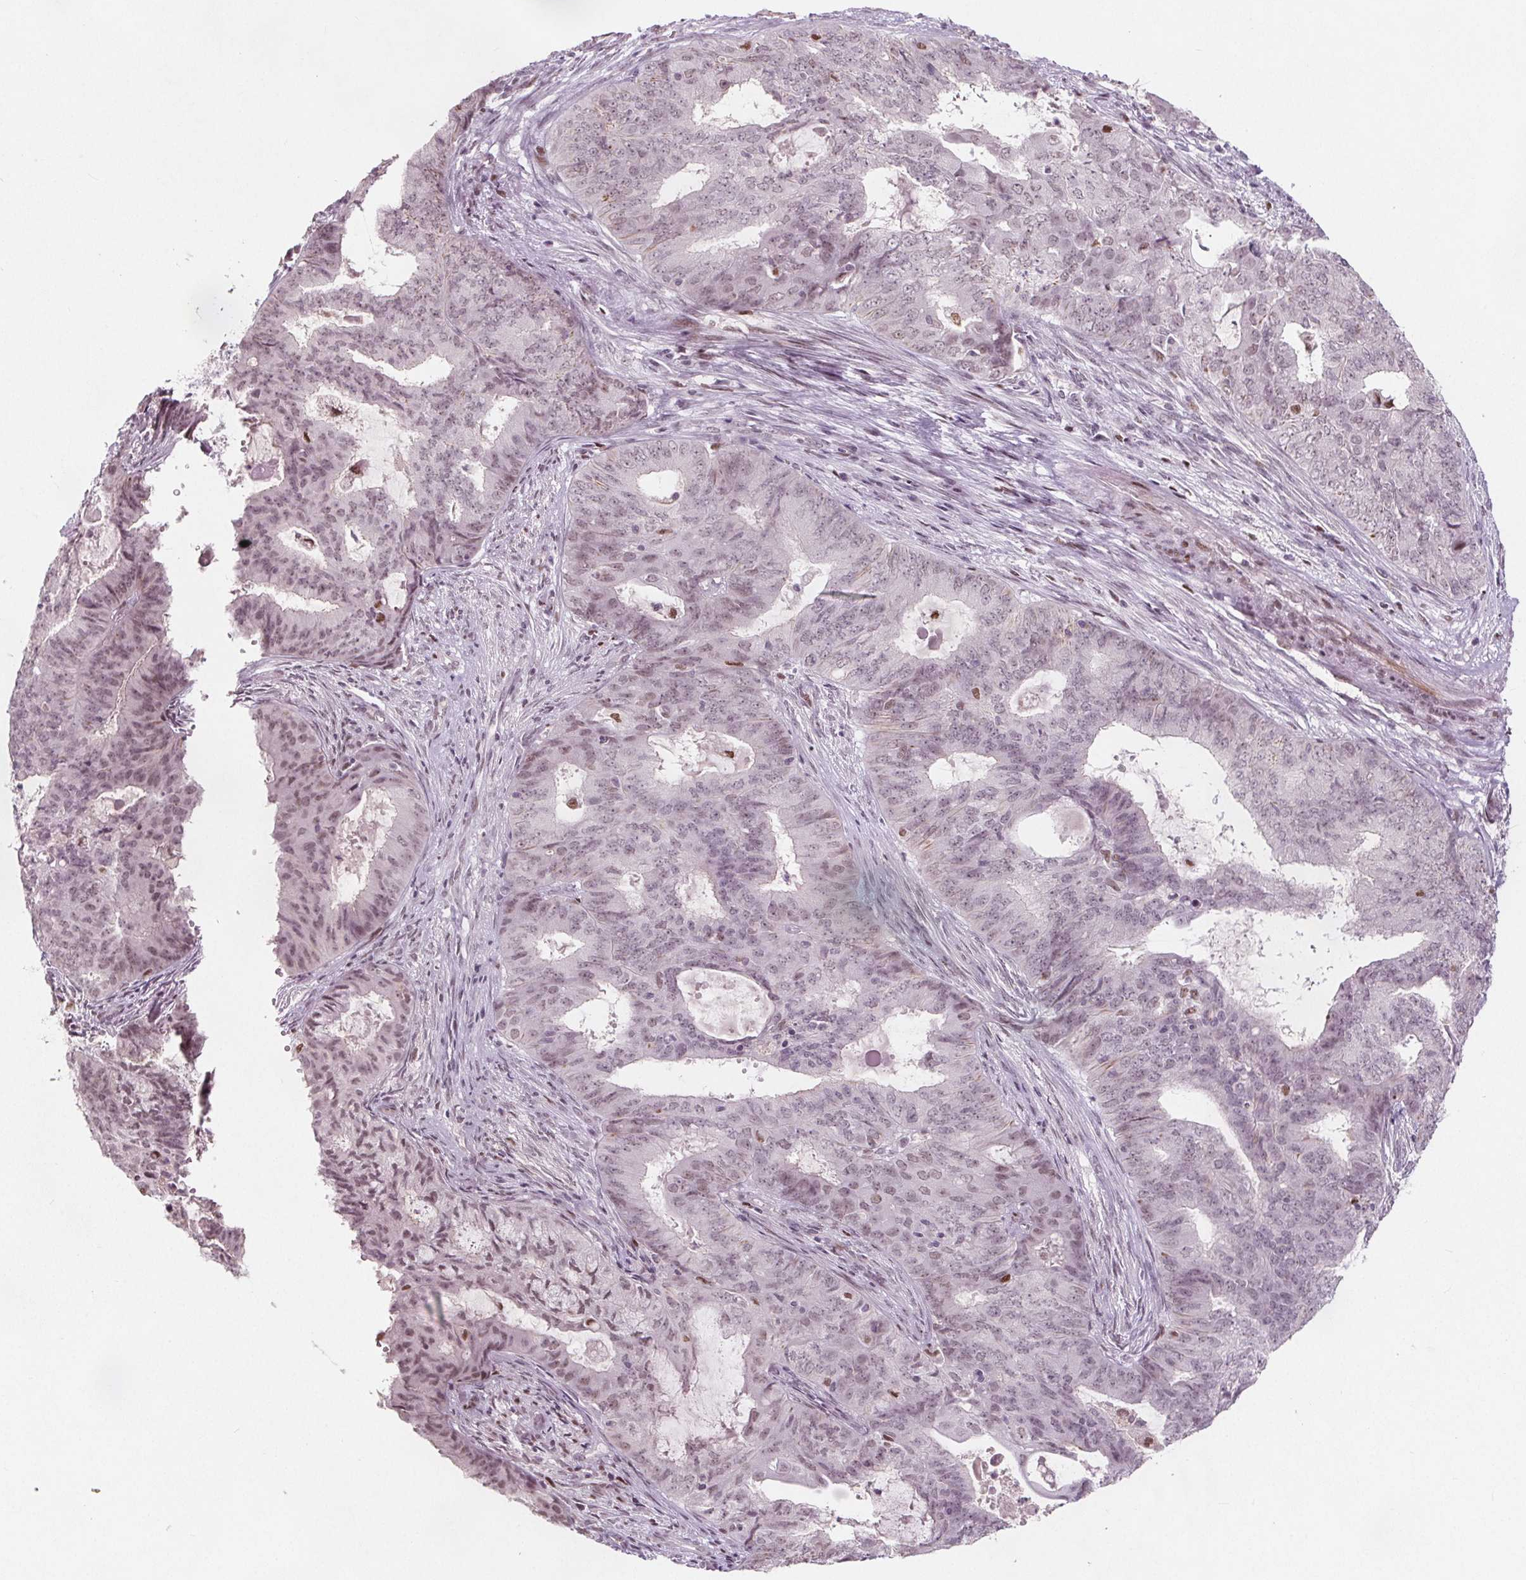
{"staining": {"intensity": "weak", "quantity": "25%-75%", "location": "nuclear"}, "tissue": "endometrial cancer", "cell_type": "Tumor cells", "image_type": "cancer", "snomed": [{"axis": "morphology", "description": "Adenocarcinoma, NOS"}, {"axis": "topography", "description": "Endometrium"}], "caption": "A histopathology image showing weak nuclear staining in about 25%-75% of tumor cells in endometrial cancer, as visualized by brown immunohistochemical staining.", "gene": "TAF6L", "patient": {"sex": "female", "age": 62}}